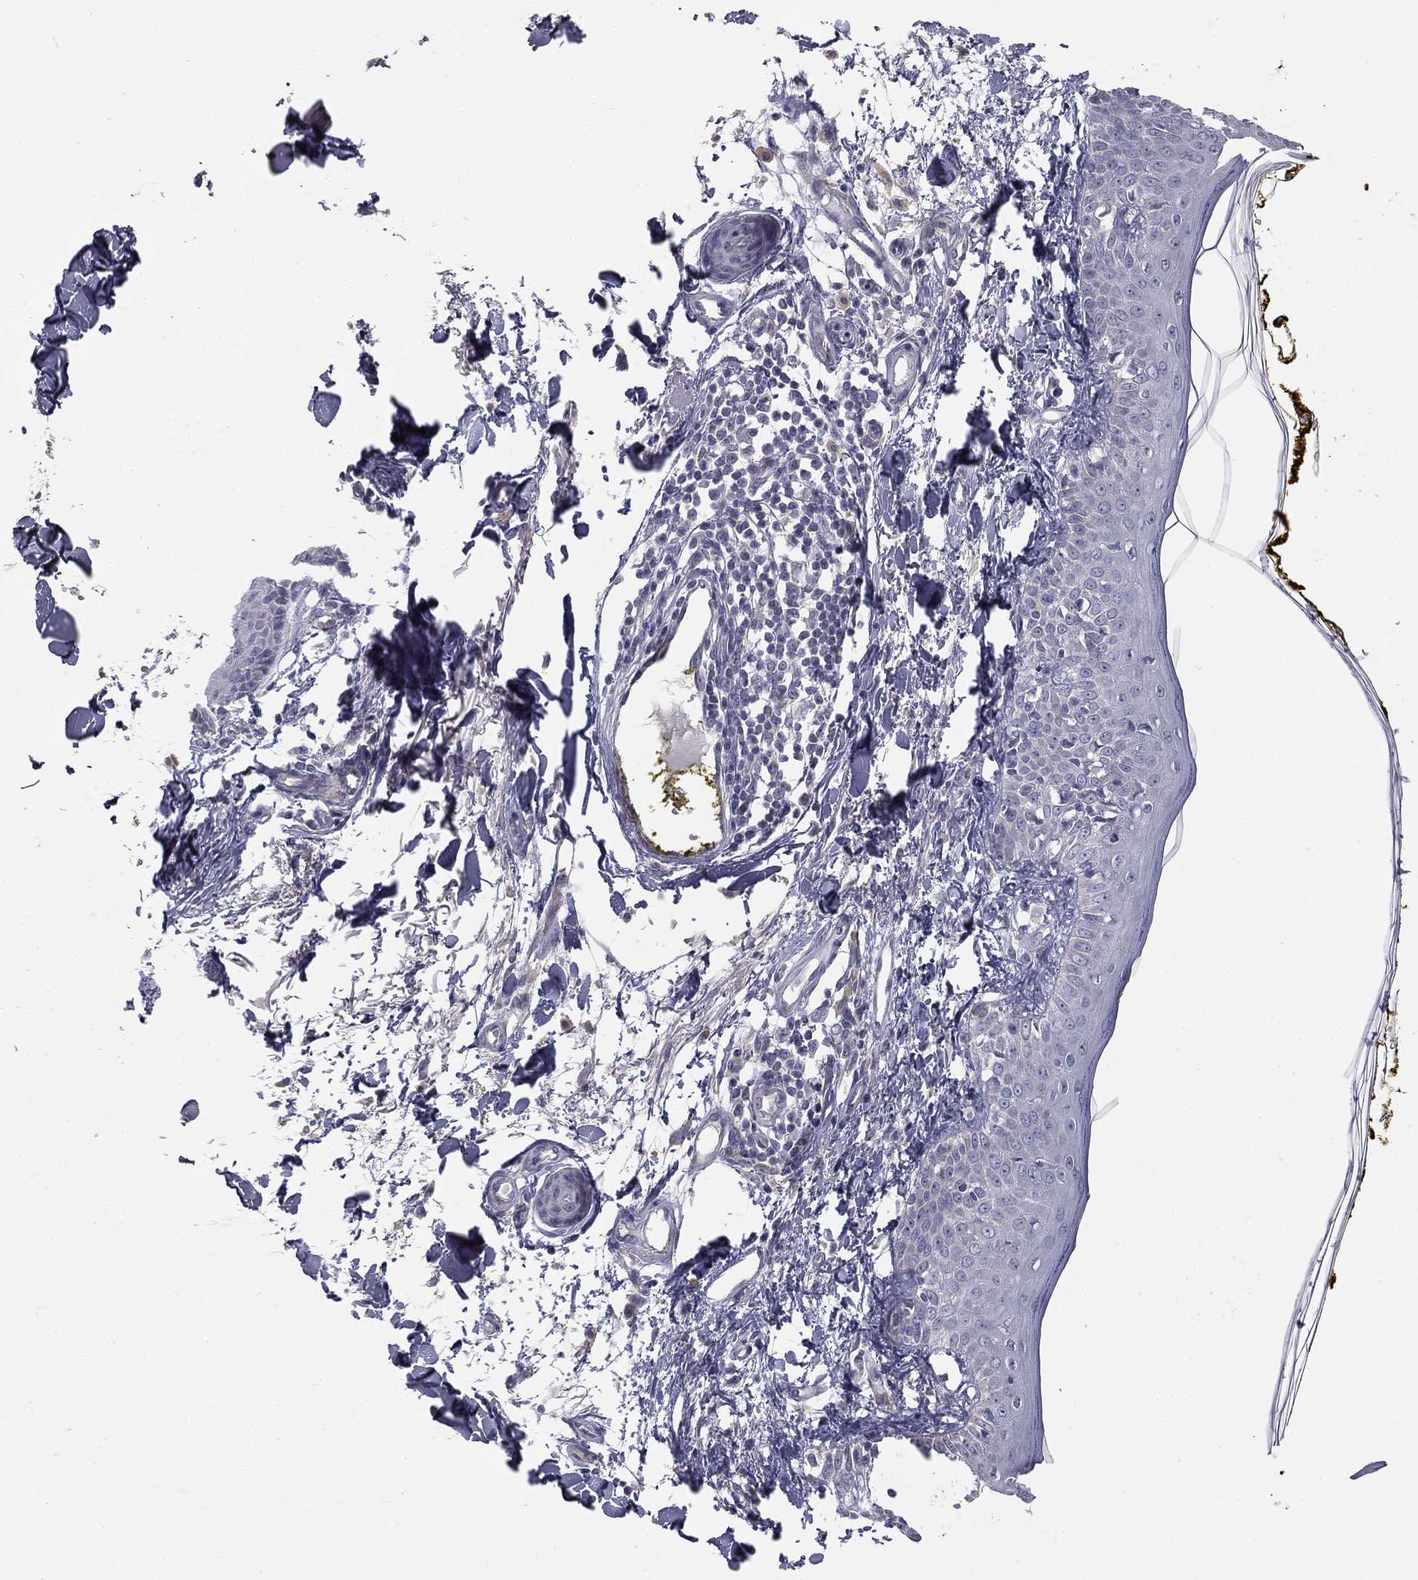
{"staining": {"intensity": "negative", "quantity": "none", "location": "none"}, "tissue": "skin", "cell_type": "Fibroblasts", "image_type": "normal", "snomed": [{"axis": "morphology", "description": "Normal tissue, NOS"}, {"axis": "topography", "description": "Skin"}], "caption": "High power microscopy micrograph of an immunohistochemistry (IHC) histopathology image of unremarkable skin, revealing no significant positivity in fibroblasts. (DAB (3,3'-diaminobenzidine) immunohistochemistry with hematoxylin counter stain).", "gene": "SLC2A9", "patient": {"sex": "male", "age": 76}}